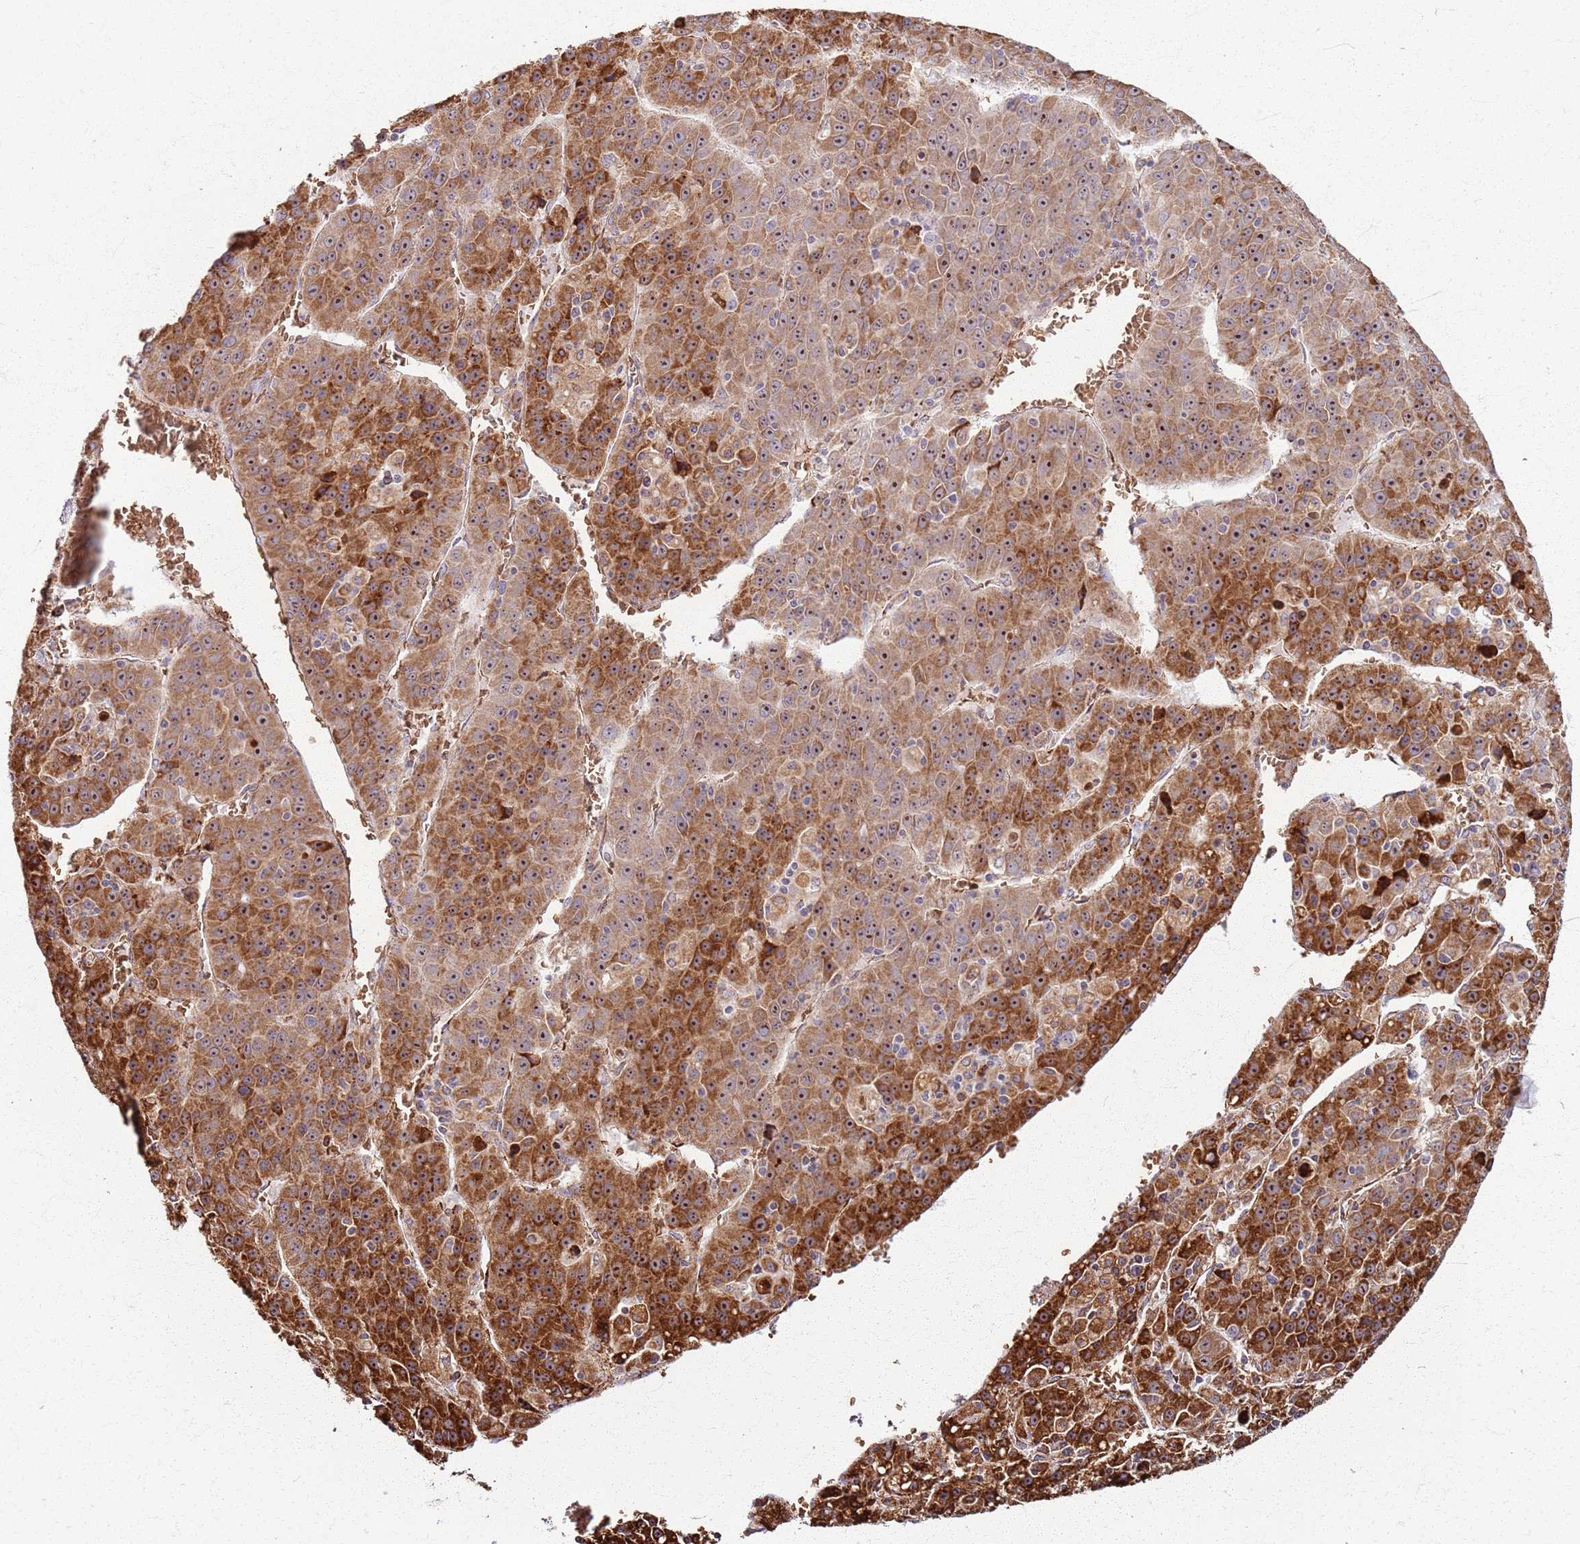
{"staining": {"intensity": "strong", "quantity": ">75%", "location": "cytoplasmic/membranous,nuclear"}, "tissue": "liver cancer", "cell_type": "Tumor cells", "image_type": "cancer", "snomed": [{"axis": "morphology", "description": "Carcinoma, Hepatocellular, NOS"}, {"axis": "topography", "description": "Liver"}], "caption": "A brown stain shows strong cytoplasmic/membranous and nuclear positivity of a protein in liver cancer tumor cells.", "gene": "KRI1", "patient": {"sex": "female", "age": 53}}